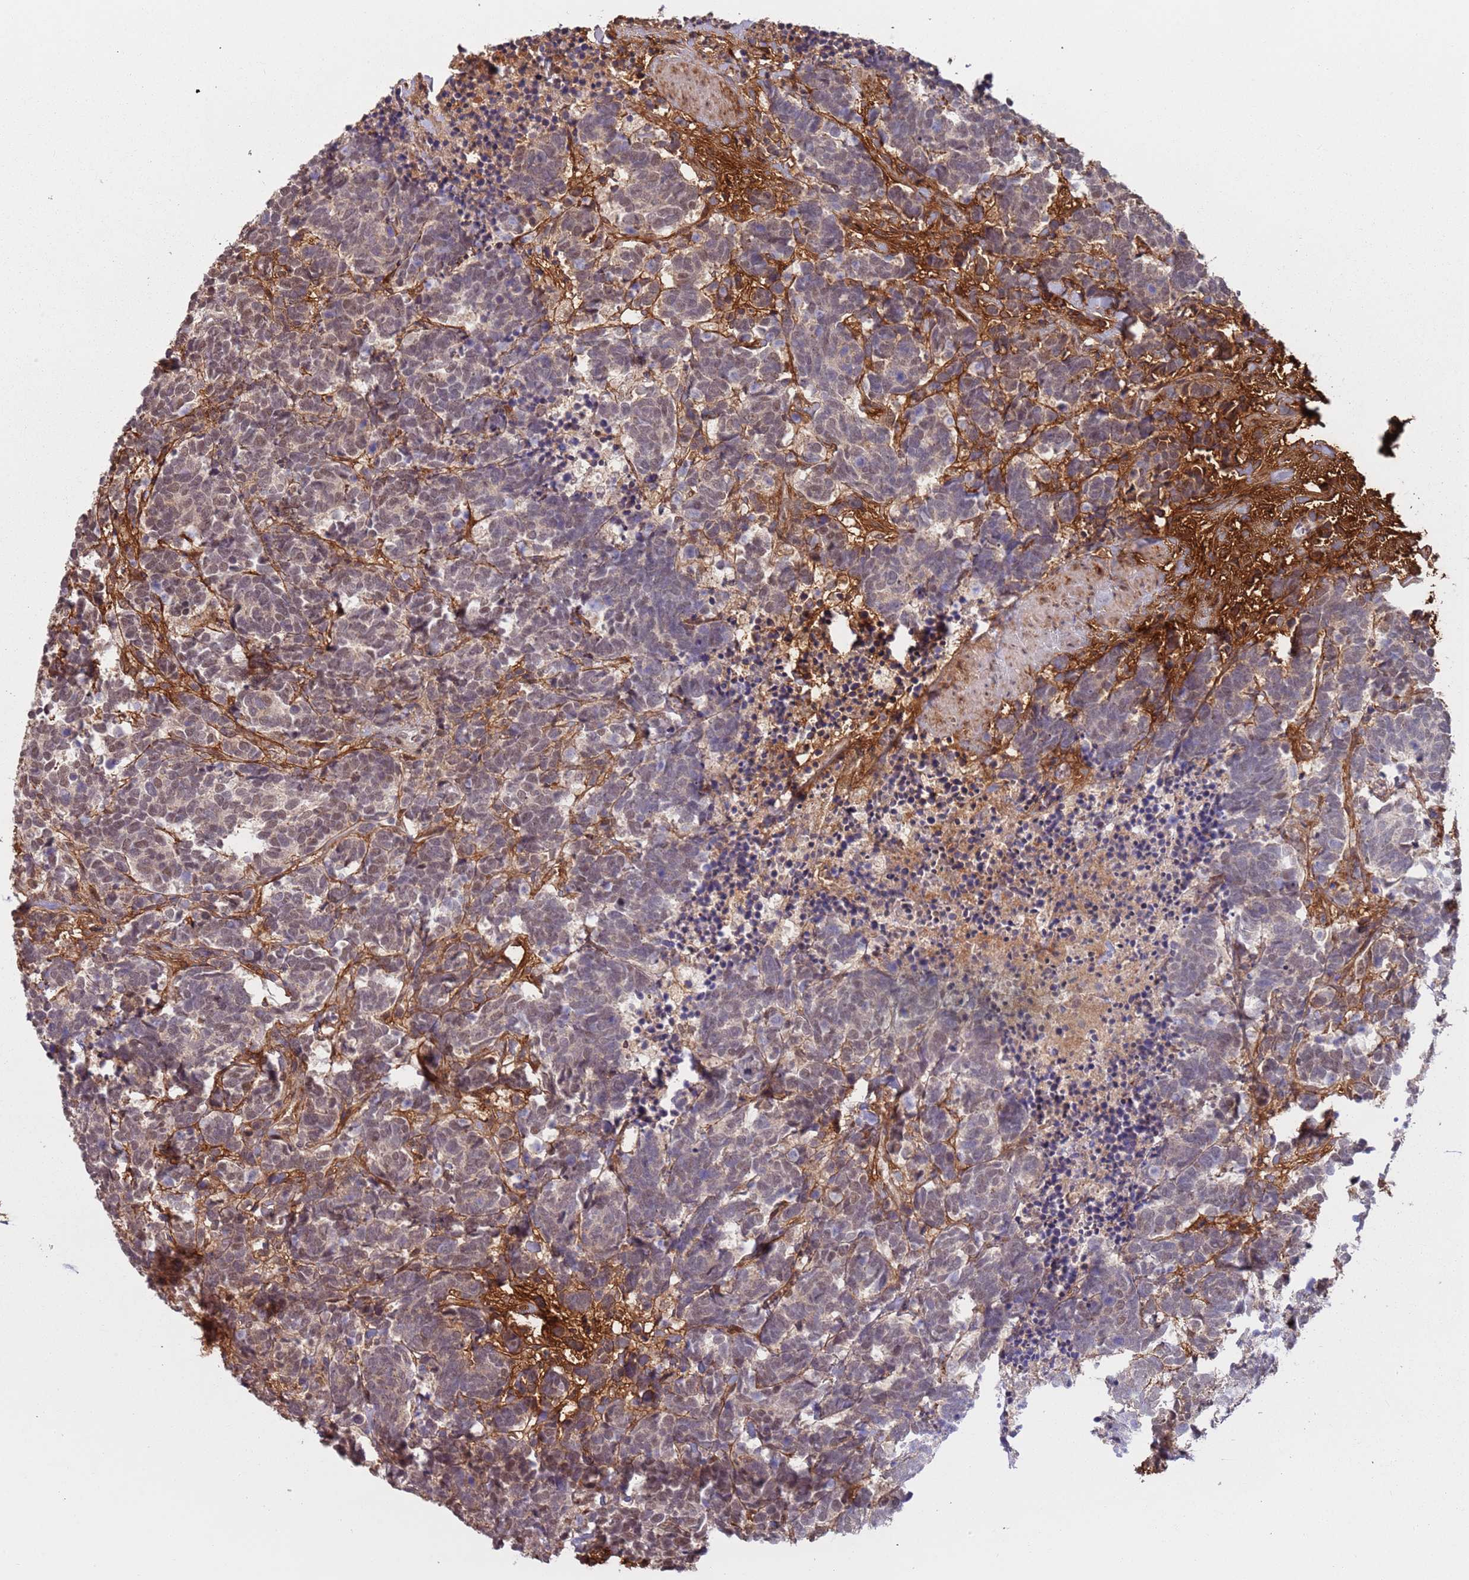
{"staining": {"intensity": "weak", "quantity": "<25%", "location": "nuclear"}, "tissue": "carcinoid", "cell_type": "Tumor cells", "image_type": "cancer", "snomed": [{"axis": "morphology", "description": "Carcinoma, NOS"}, {"axis": "morphology", "description": "Carcinoid, malignant, NOS"}, {"axis": "topography", "description": "Prostate"}], "caption": "Immunohistochemistry of human carcinoid displays no staining in tumor cells. Nuclei are stained in blue.", "gene": "POLR3H", "patient": {"sex": "male", "age": 57}}